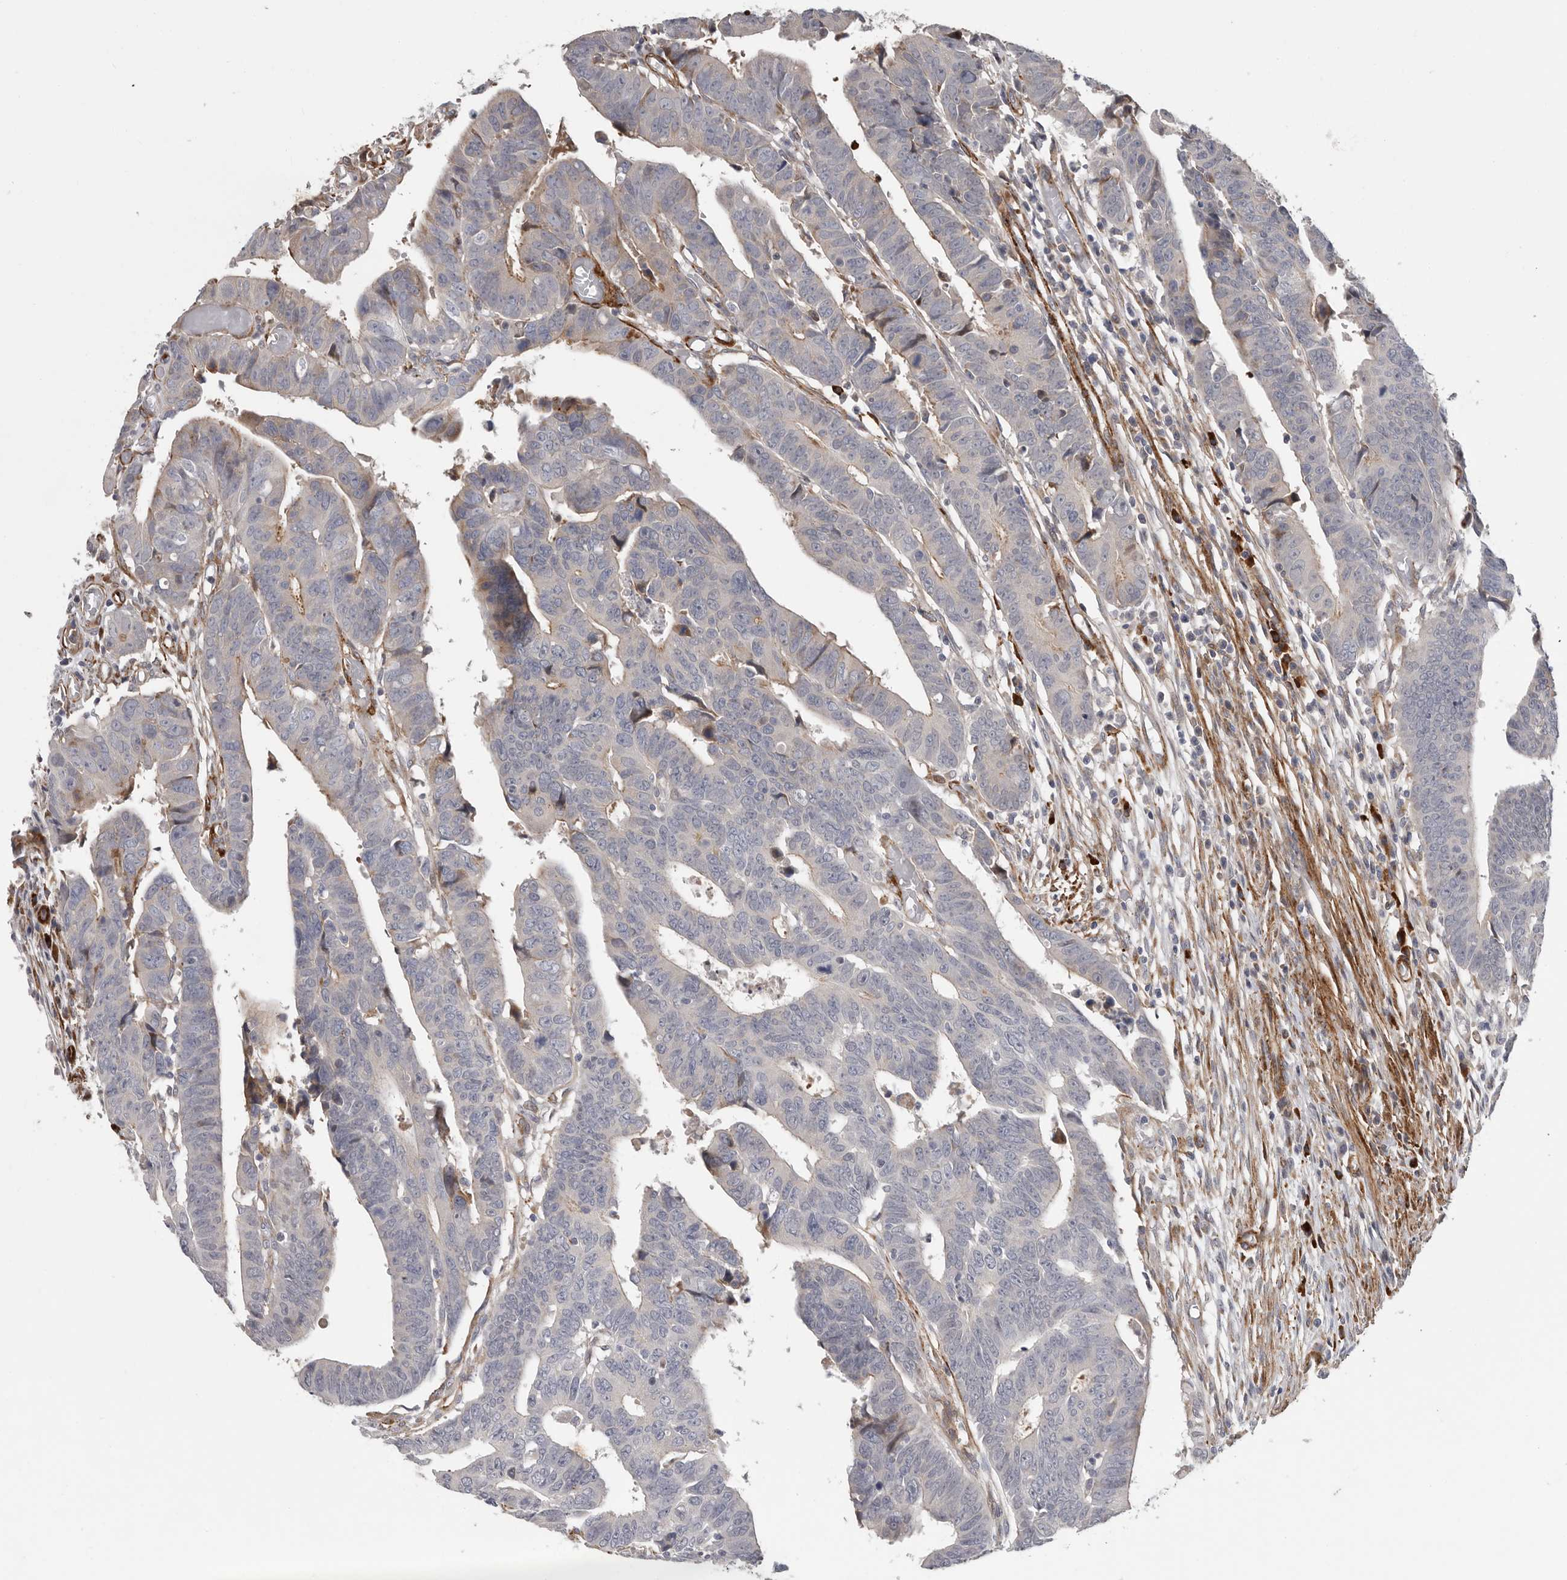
{"staining": {"intensity": "negative", "quantity": "none", "location": "none"}, "tissue": "colorectal cancer", "cell_type": "Tumor cells", "image_type": "cancer", "snomed": [{"axis": "morphology", "description": "Adenocarcinoma, NOS"}, {"axis": "topography", "description": "Rectum"}], "caption": "This is an immunohistochemistry (IHC) micrograph of colorectal adenocarcinoma. There is no expression in tumor cells.", "gene": "ATXN3L", "patient": {"sex": "female", "age": 65}}